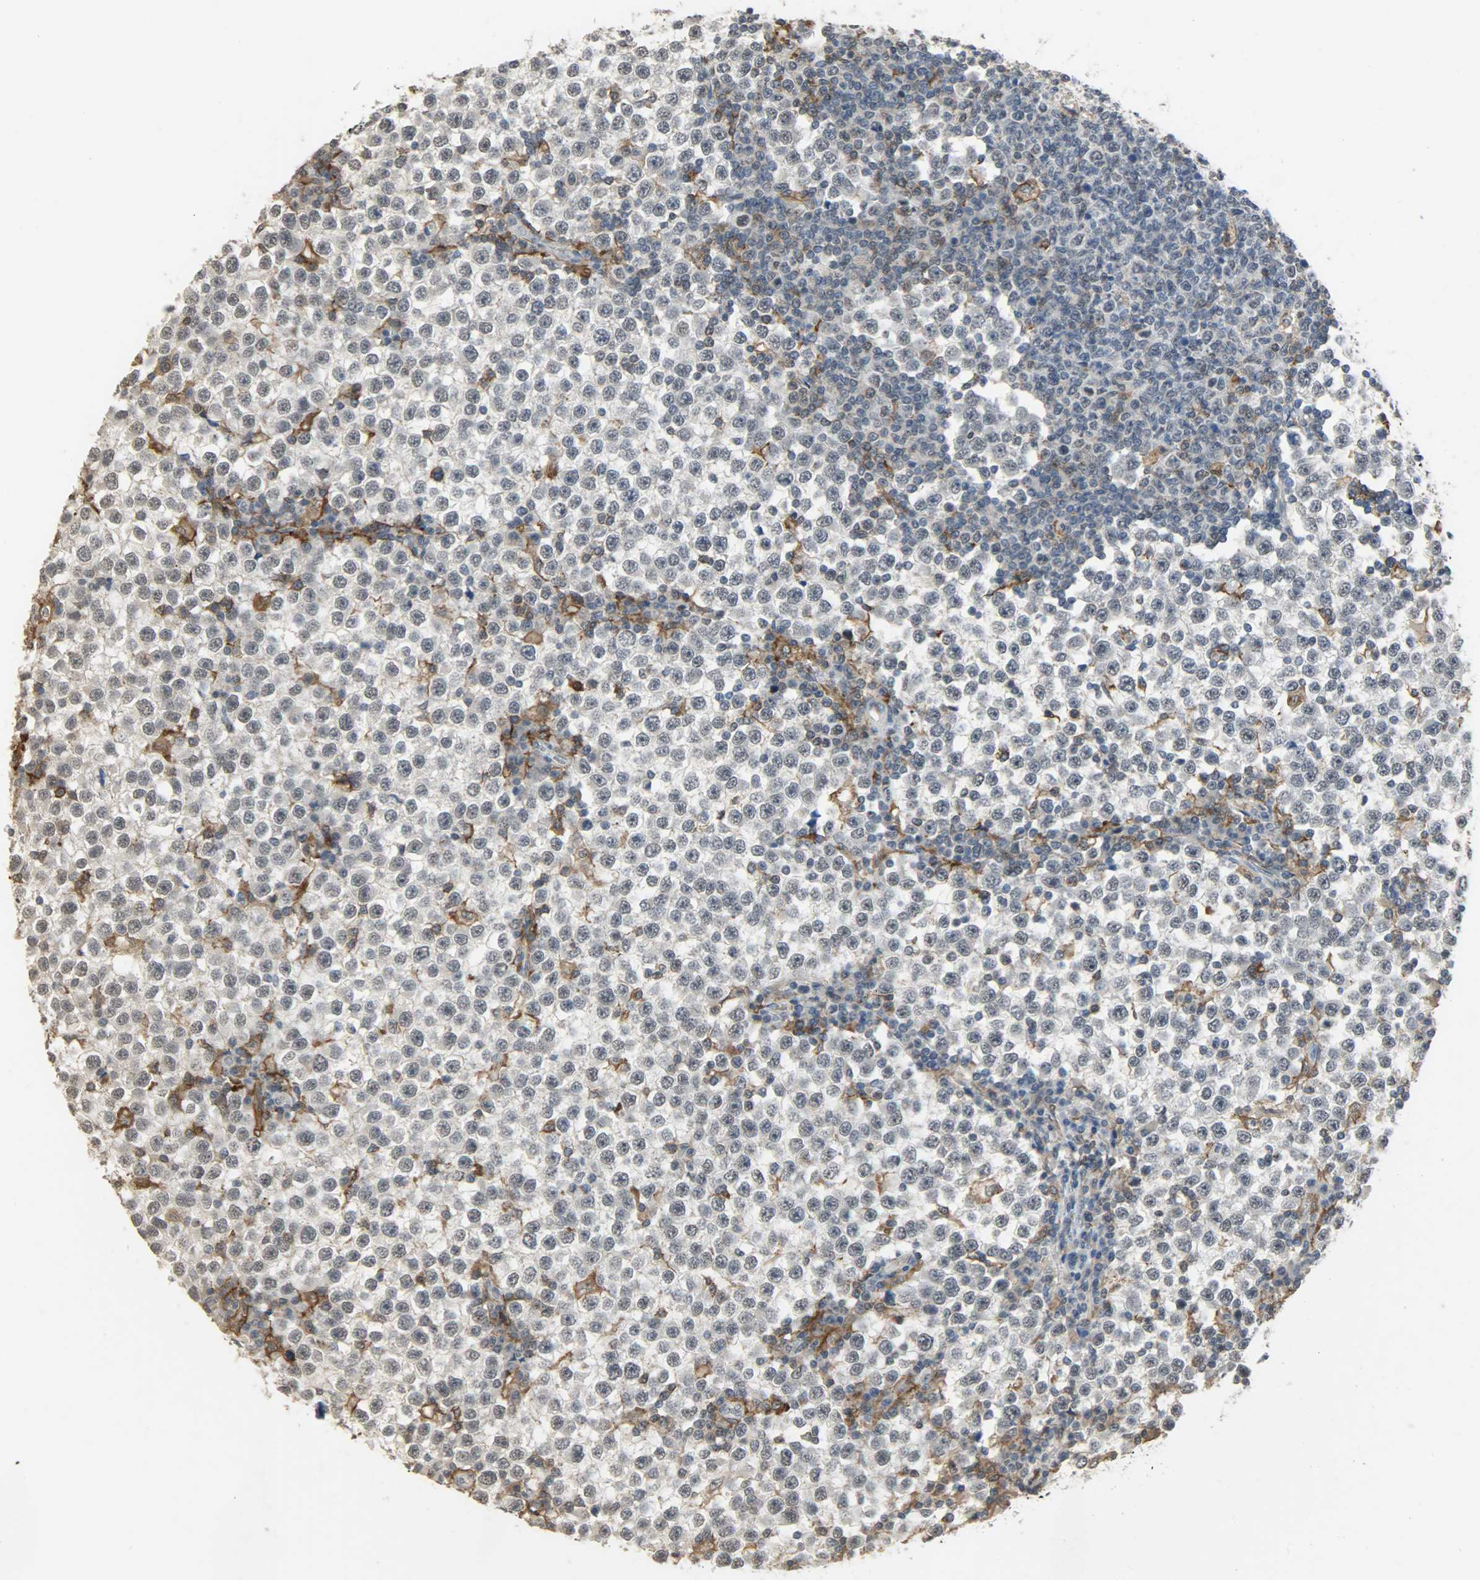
{"staining": {"intensity": "negative", "quantity": "none", "location": "none"}, "tissue": "testis cancer", "cell_type": "Tumor cells", "image_type": "cancer", "snomed": [{"axis": "morphology", "description": "Seminoma, NOS"}, {"axis": "topography", "description": "Testis"}], "caption": "DAB immunohistochemical staining of testis cancer (seminoma) reveals no significant positivity in tumor cells.", "gene": "SKAP2", "patient": {"sex": "male", "age": 65}}